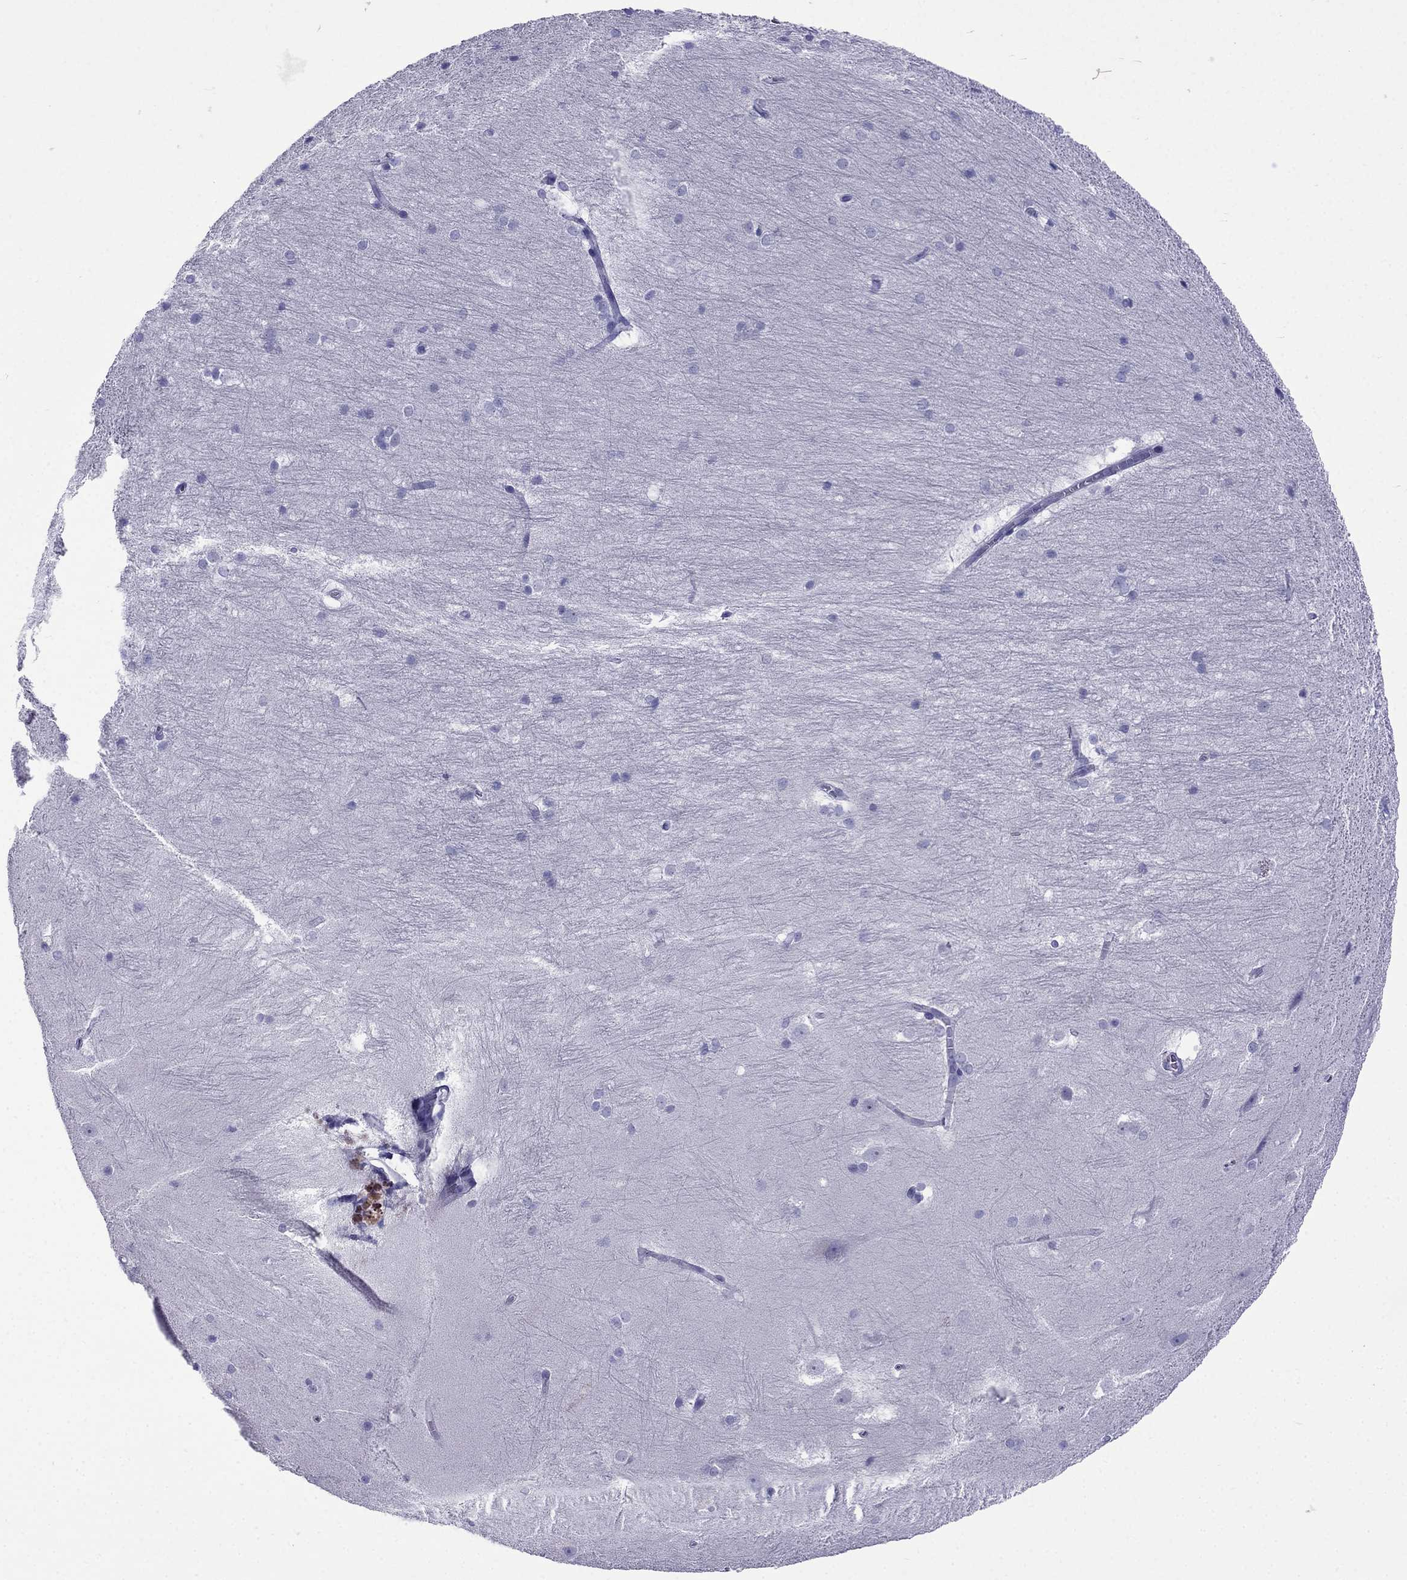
{"staining": {"intensity": "negative", "quantity": "none", "location": "none"}, "tissue": "hippocampus", "cell_type": "Glial cells", "image_type": "normal", "snomed": [{"axis": "morphology", "description": "Normal tissue, NOS"}, {"axis": "topography", "description": "Cerebral cortex"}, {"axis": "topography", "description": "Hippocampus"}], "caption": "Glial cells are negative for brown protein staining in benign hippocampus.", "gene": "ARR3", "patient": {"sex": "female", "age": 19}}